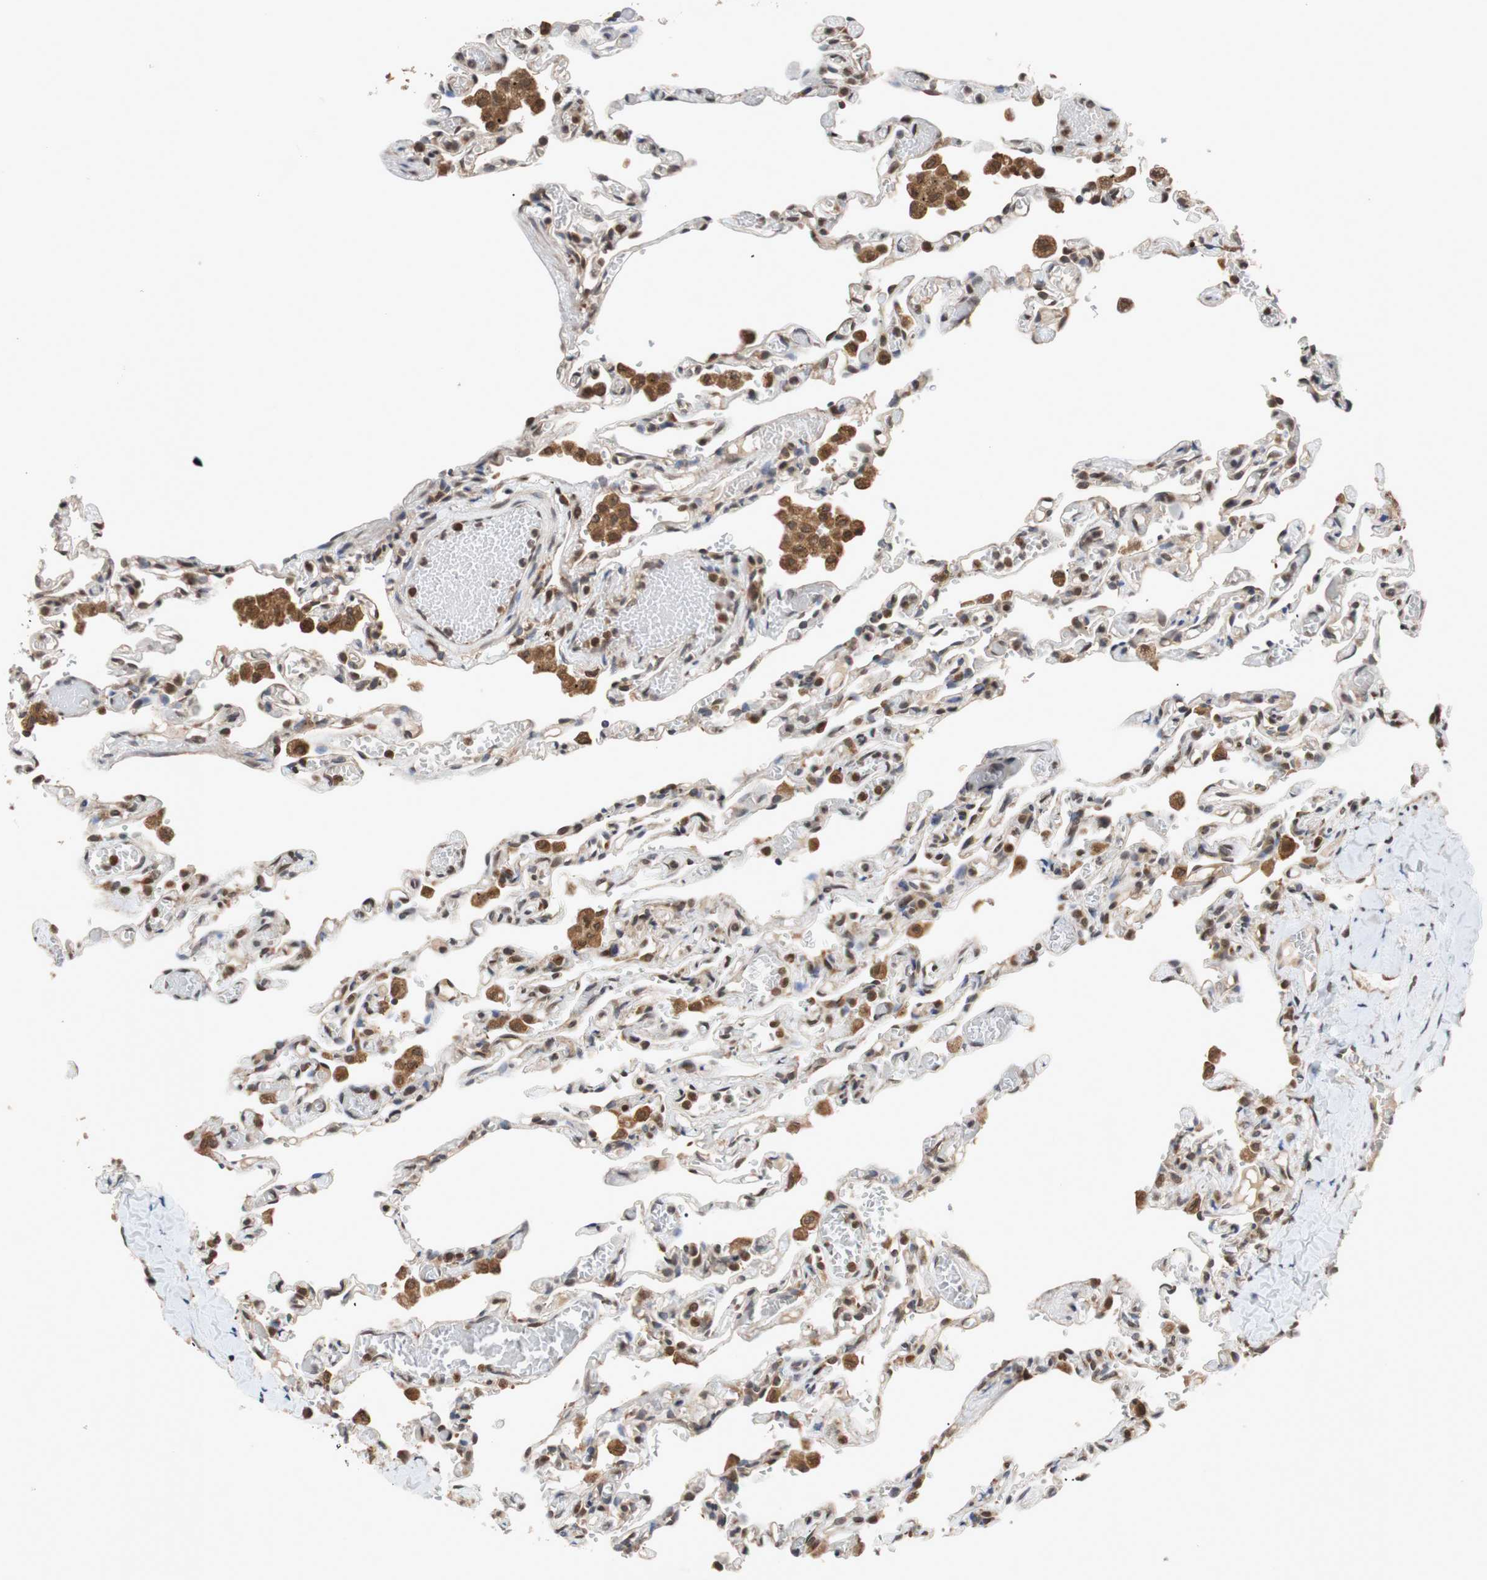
{"staining": {"intensity": "moderate", "quantity": "25%-75%", "location": "cytoplasmic/membranous"}, "tissue": "lung", "cell_type": "Alveolar cells", "image_type": "normal", "snomed": [{"axis": "morphology", "description": "Normal tissue, NOS"}, {"axis": "topography", "description": "Lung"}], "caption": "Alveolar cells reveal medium levels of moderate cytoplasmic/membranous expression in about 25%-75% of cells in benign lung. The protein is shown in brown color, while the nuclei are stained blue.", "gene": "AUP1", "patient": {"sex": "male", "age": 21}}